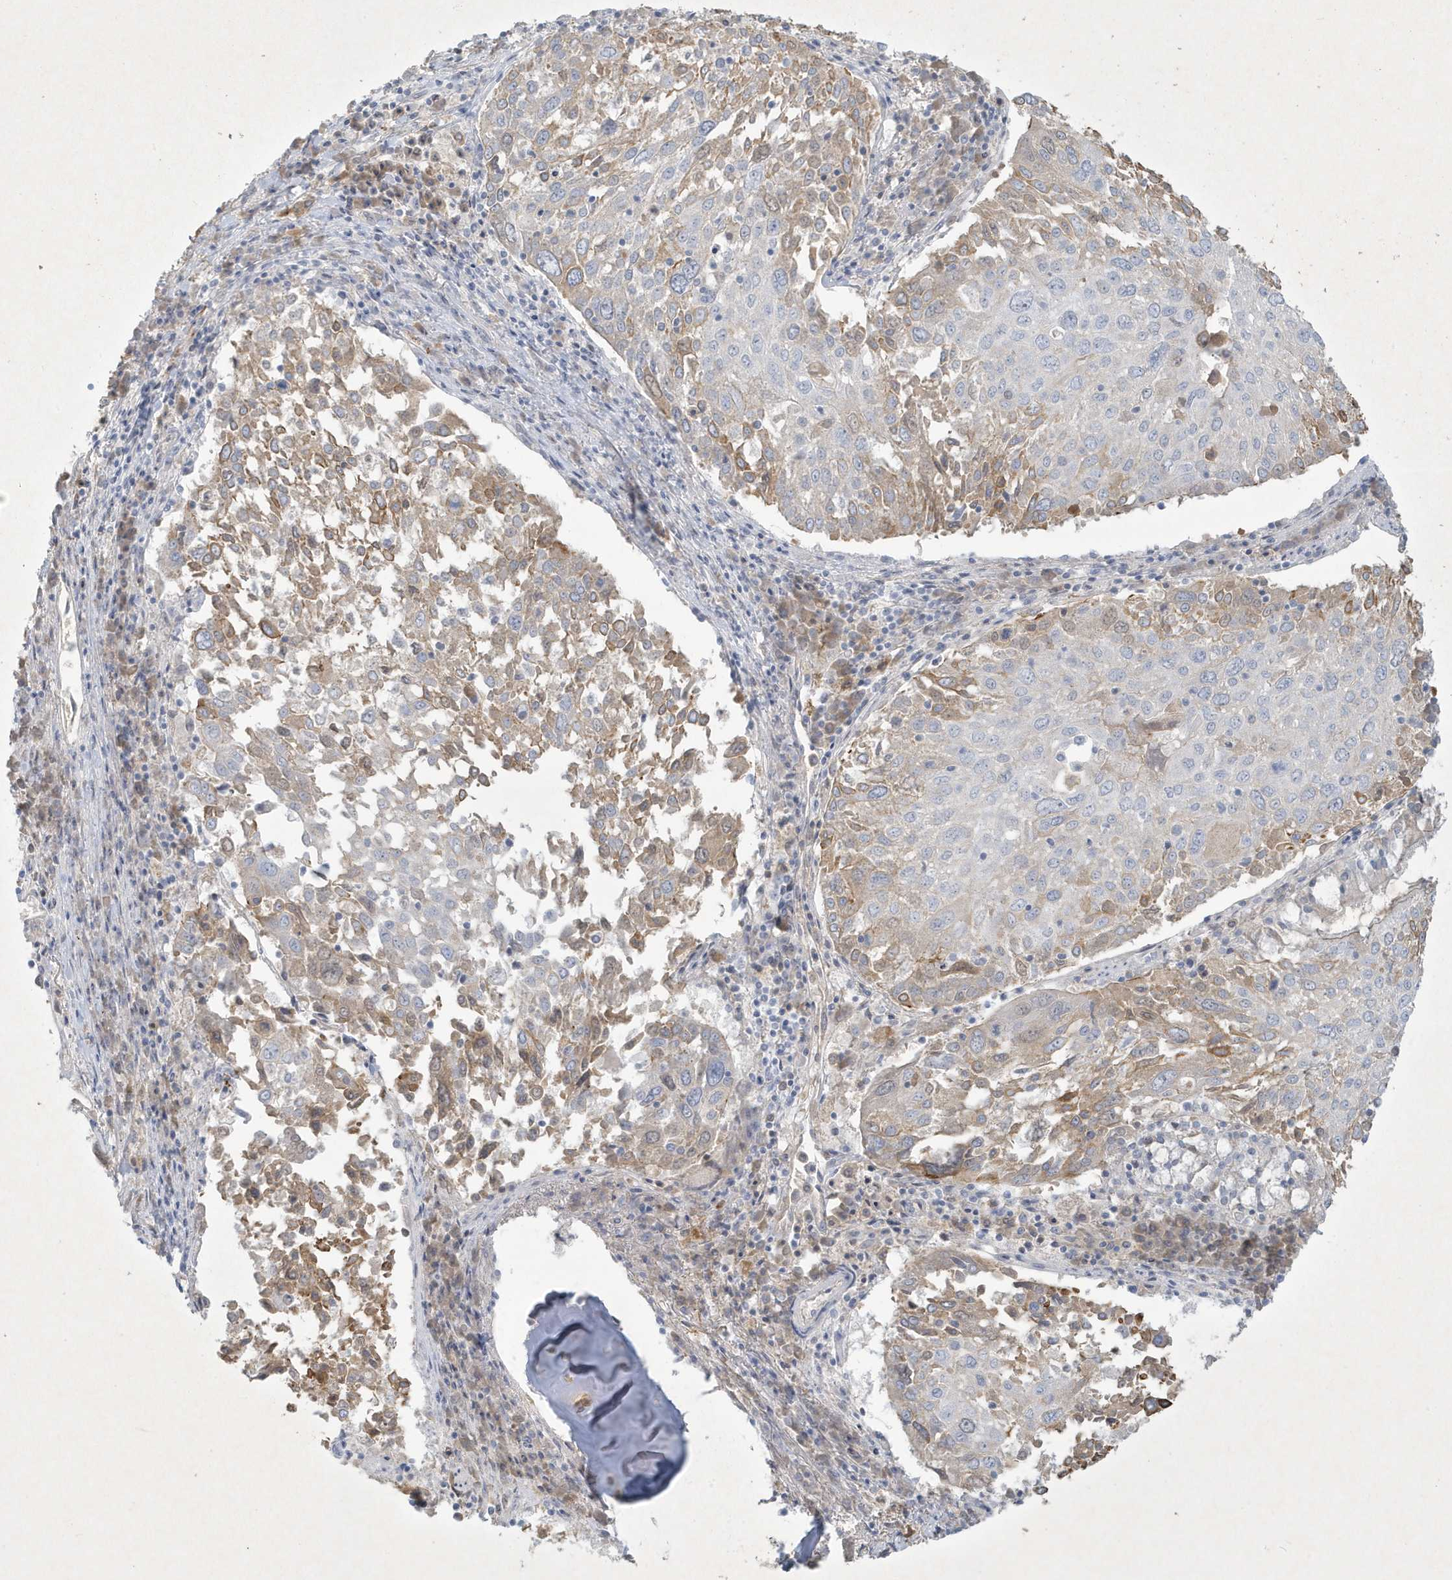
{"staining": {"intensity": "weak", "quantity": "<25%", "location": "cytoplasmic/membranous"}, "tissue": "lung cancer", "cell_type": "Tumor cells", "image_type": "cancer", "snomed": [{"axis": "morphology", "description": "Squamous cell carcinoma, NOS"}, {"axis": "topography", "description": "Lung"}], "caption": "The image shows no significant positivity in tumor cells of lung squamous cell carcinoma.", "gene": "CCDC24", "patient": {"sex": "male", "age": 65}}